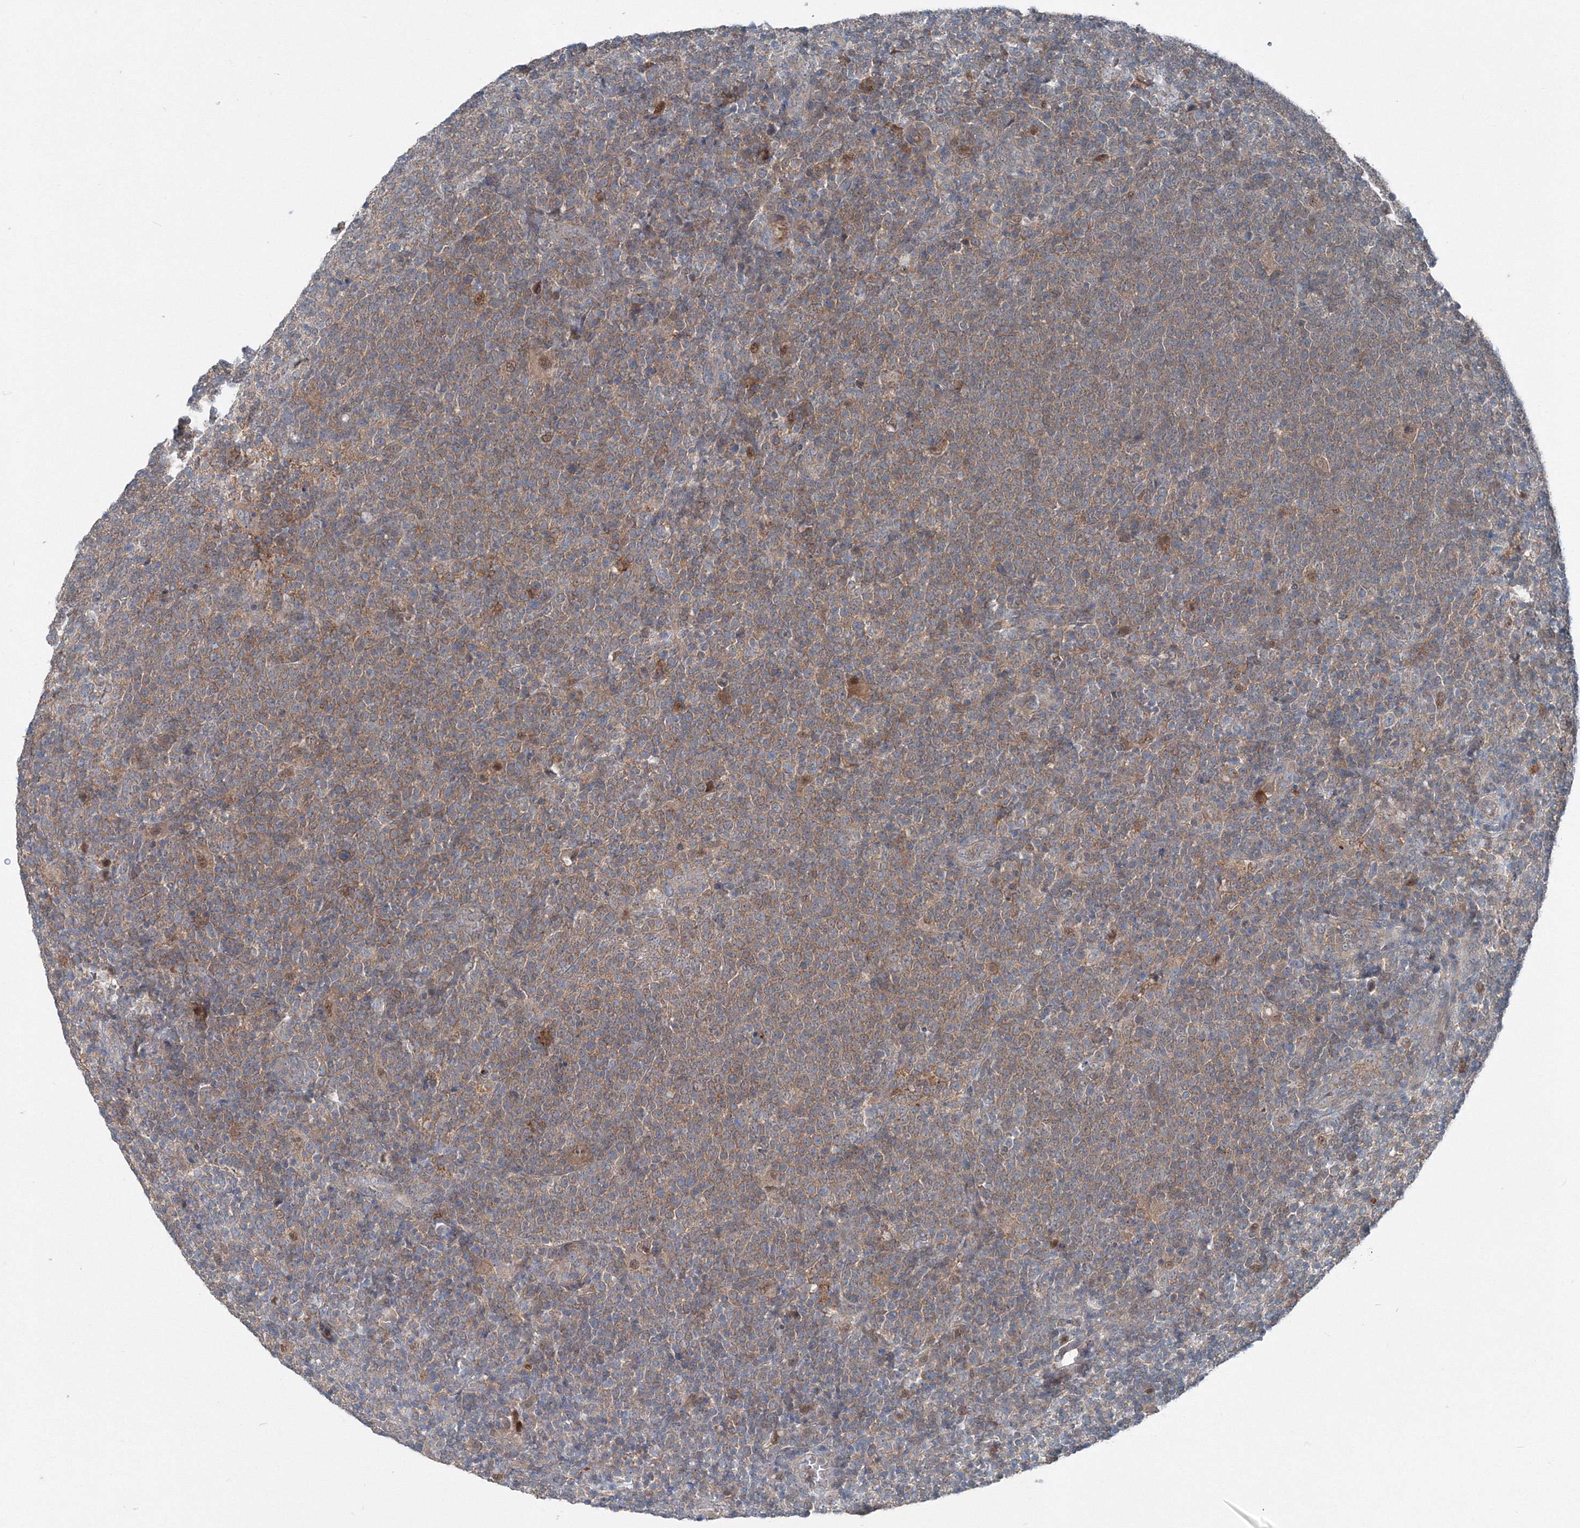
{"staining": {"intensity": "moderate", "quantity": ">75%", "location": "cytoplasmic/membranous"}, "tissue": "lymphoma", "cell_type": "Tumor cells", "image_type": "cancer", "snomed": [{"axis": "morphology", "description": "Malignant lymphoma, non-Hodgkin's type, High grade"}, {"axis": "topography", "description": "Lymph node"}], "caption": "Protein staining demonstrates moderate cytoplasmic/membranous expression in approximately >75% of tumor cells in lymphoma.", "gene": "TPRKB", "patient": {"sex": "male", "age": 61}}